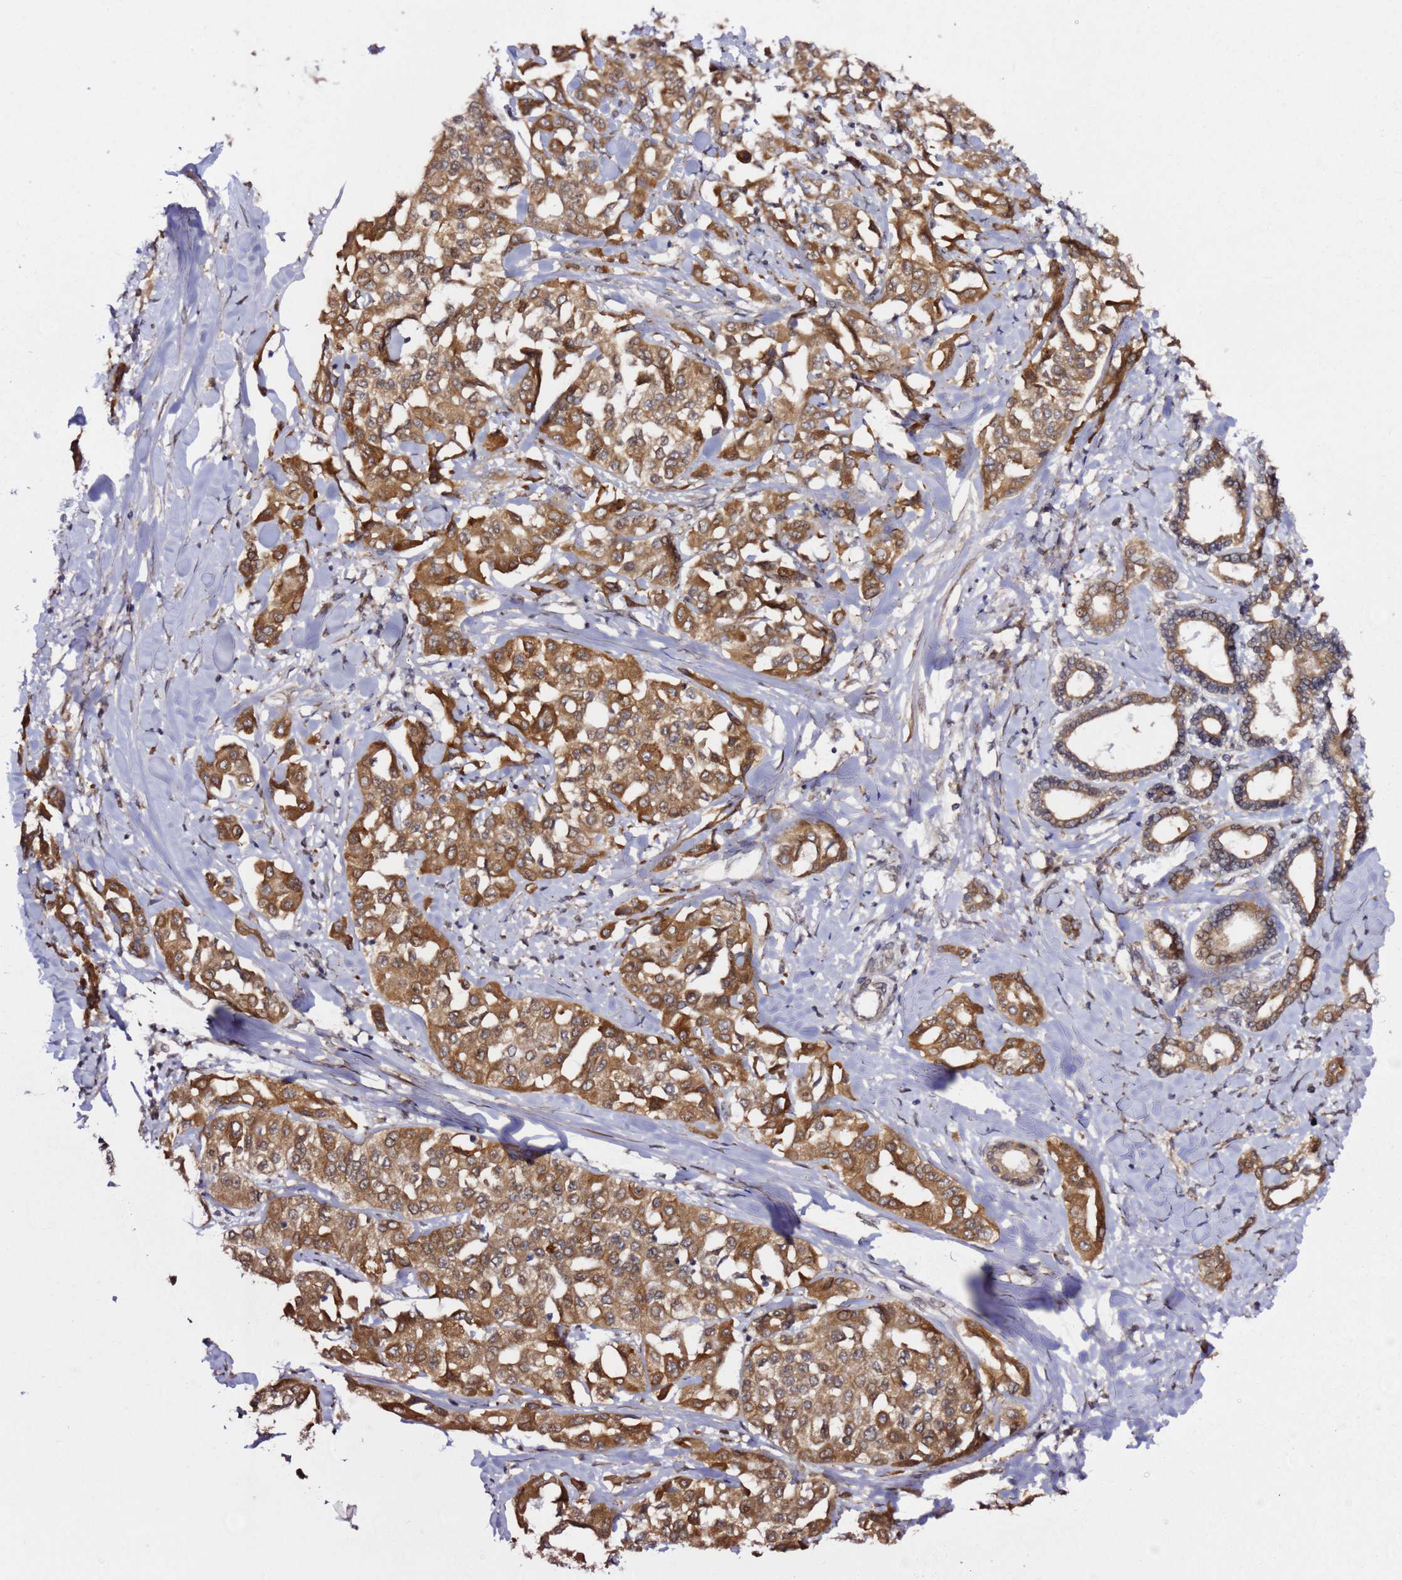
{"staining": {"intensity": "moderate", "quantity": ">75%", "location": "cytoplasmic/membranous"}, "tissue": "liver cancer", "cell_type": "Tumor cells", "image_type": "cancer", "snomed": [{"axis": "morphology", "description": "Cholangiocarcinoma"}, {"axis": "topography", "description": "Liver"}], "caption": "Brown immunohistochemical staining in human liver cancer reveals moderate cytoplasmic/membranous staining in approximately >75% of tumor cells. The staining is performed using DAB brown chromogen to label protein expression. The nuclei are counter-stained blue using hematoxylin.", "gene": "PRKAB2", "patient": {"sex": "female", "age": 77}}